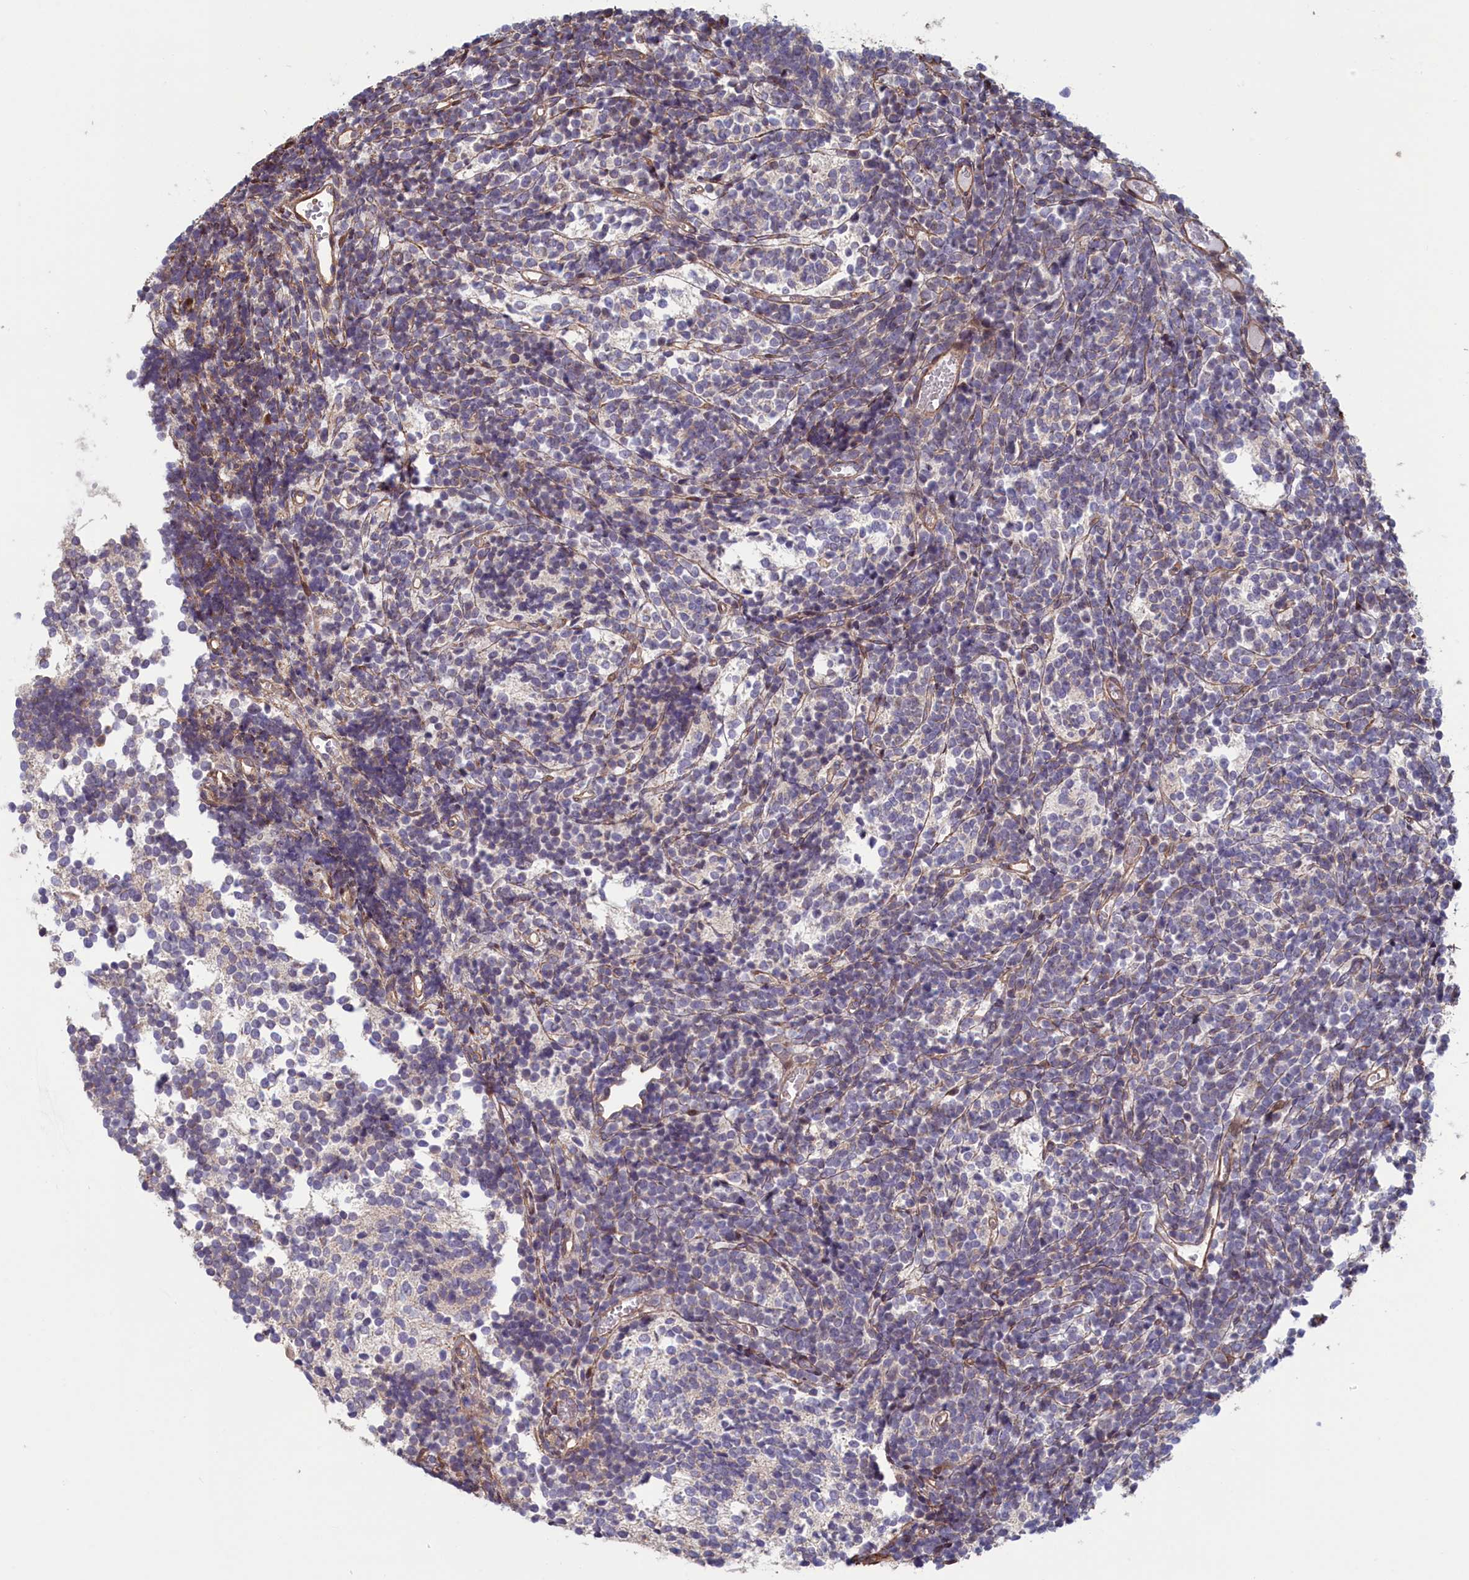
{"staining": {"intensity": "negative", "quantity": "none", "location": "none"}, "tissue": "glioma", "cell_type": "Tumor cells", "image_type": "cancer", "snomed": [{"axis": "morphology", "description": "Glioma, malignant, Low grade"}, {"axis": "topography", "description": "Brain"}], "caption": "Photomicrograph shows no significant protein staining in tumor cells of low-grade glioma (malignant).", "gene": "RILPL1", "patient": {"sex": "female", "age": 1}}